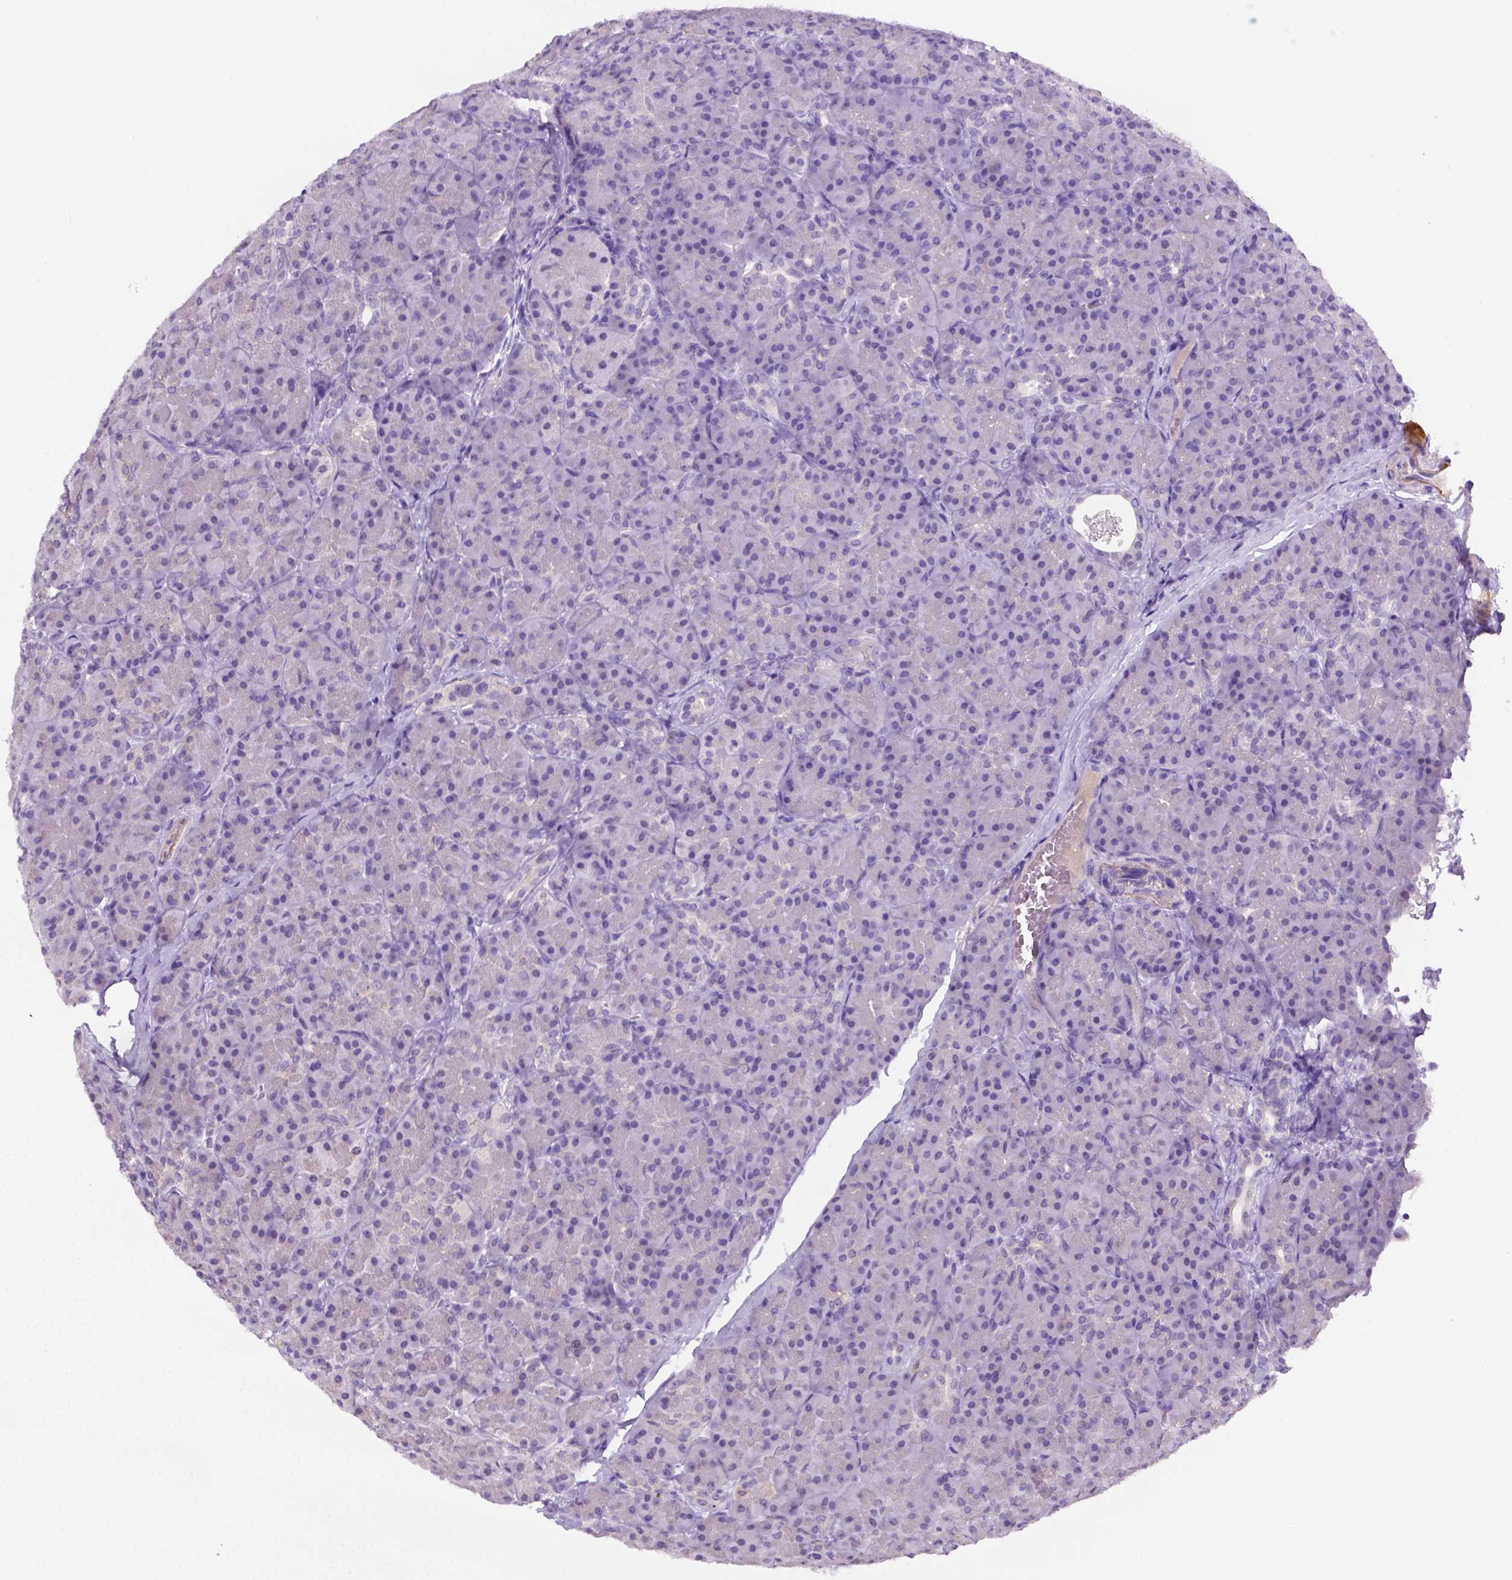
{"staining": {"intensity": "negative", "quantity": "none", "location": "none"}, "tissue": "pancreas", "cell_type": "Exocrine glandular cells", "image_type": "normal", "snomed": [{"axis": "morphology", "description": "Normal tissue, NOS"}, {"axis": "topography", "description": "Pancreas"}], "caption": "An IHC image of benign pancreas is shown. There is no staining in exocrine glandular cells of pancreas. Brightfield microscopy of IHC stained with DAB (3,3'-diaminobenzidine) (brown) and hematoxylin (blue), captured at high magnification.", "gene": "MMP27", "patient": {"sex": "male", "age": 57}}